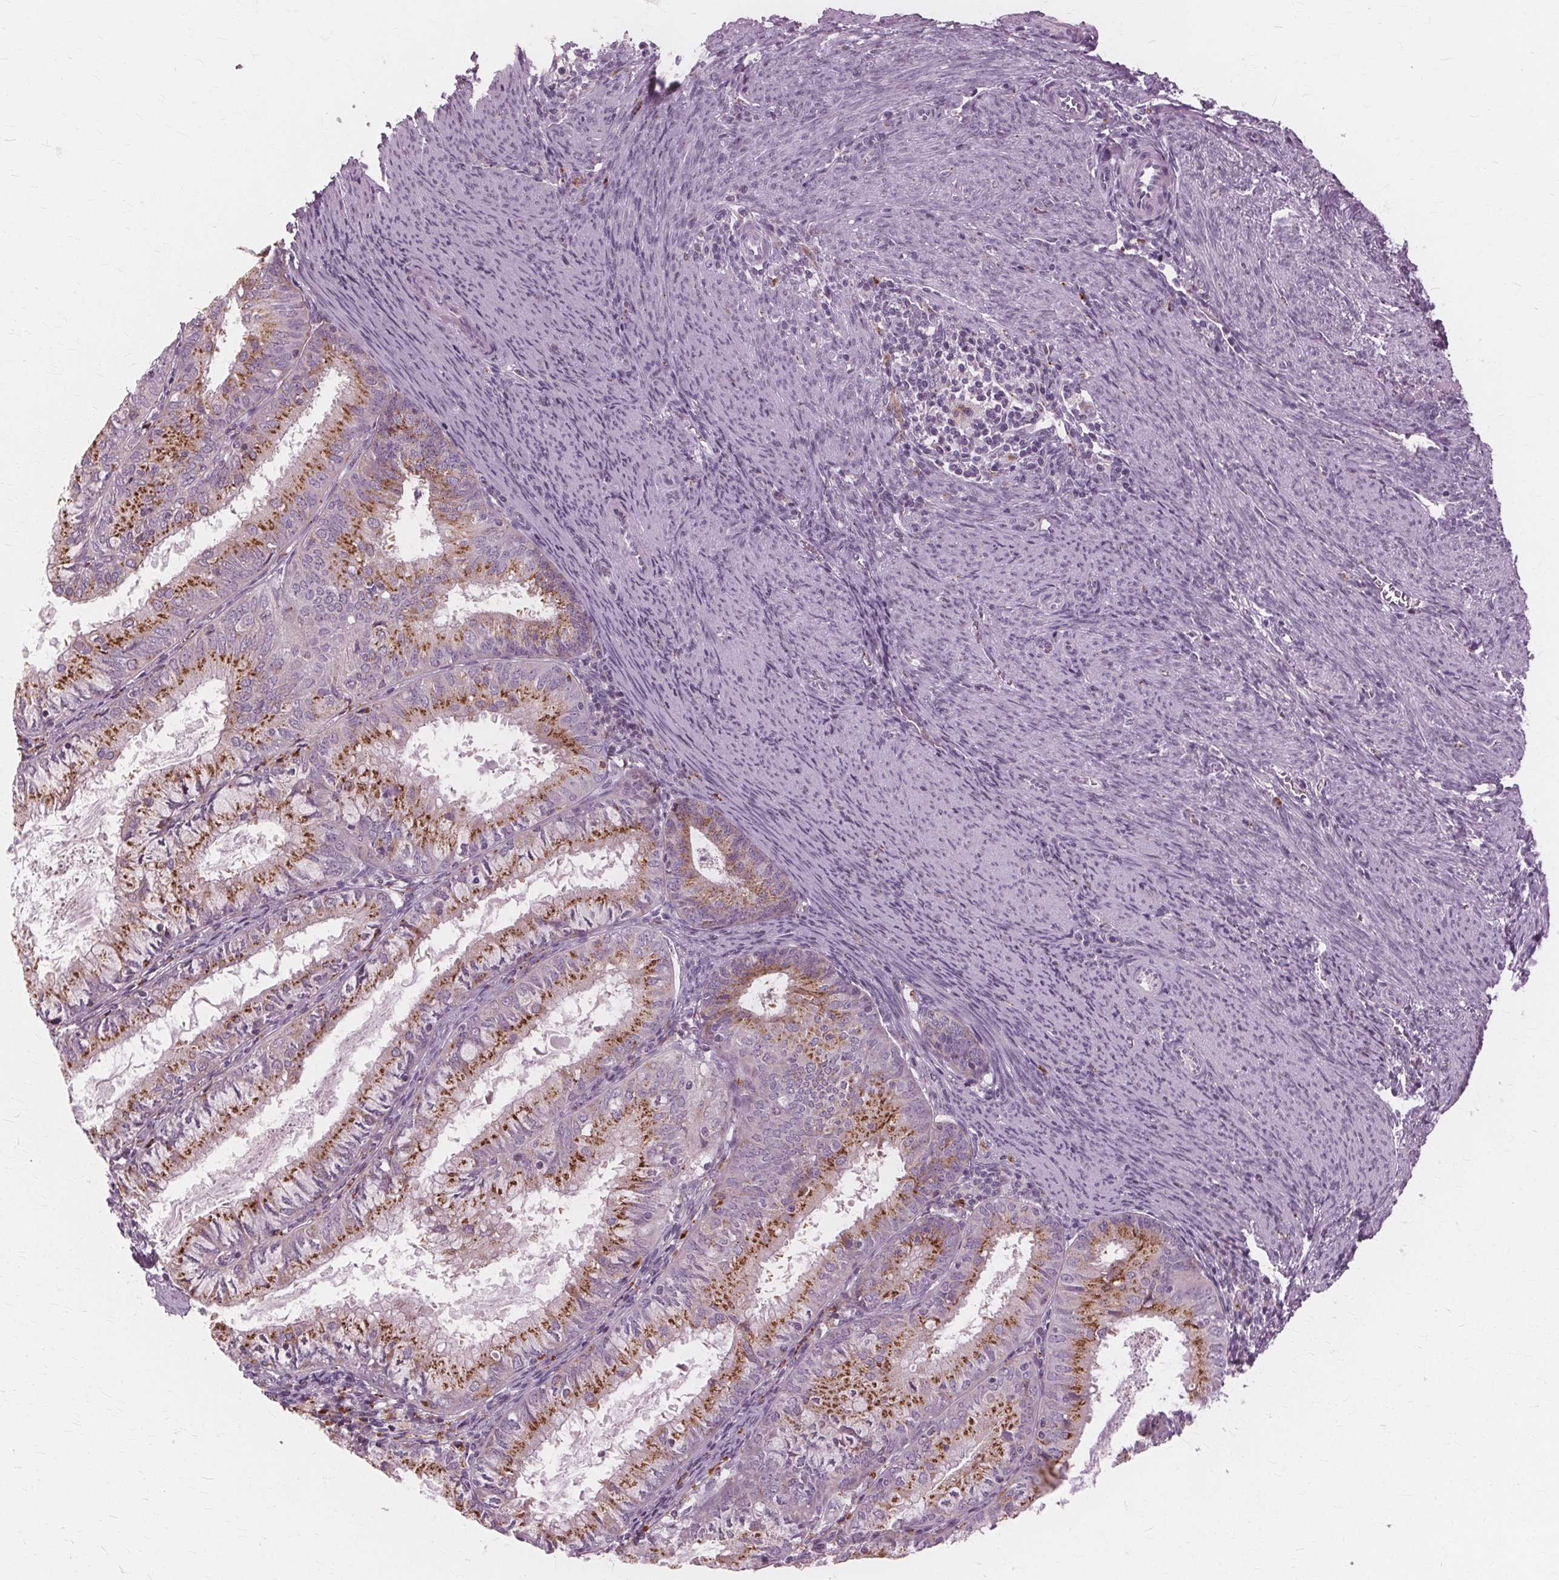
{"staining": {"intensity": "moderate", "quantity": "25%-75%", "location": "cytoplasmic/membranous"}, "tissue": "endometrial cancer", "cell_type": "Tumor cells", "image_type": "cancer", "snomed": [{"axis": "morphology", "description": "Adenocarcinoma, NOS"}, {"axis": "topography", "description": "Endometrium"}], "caption": "An immunohistochemistry image of neoplastic tissue is shown. Protein staining in brown highlights moderate cytoplasmic/membranous positivity in endometrial cancer within tumor cells. Immunohistochemistry (ihc) stains the protein of interest in brown and the nuclei are stained blue.", "gene": "DNASE2", "patient": {"sex": "female", "age": 57}}